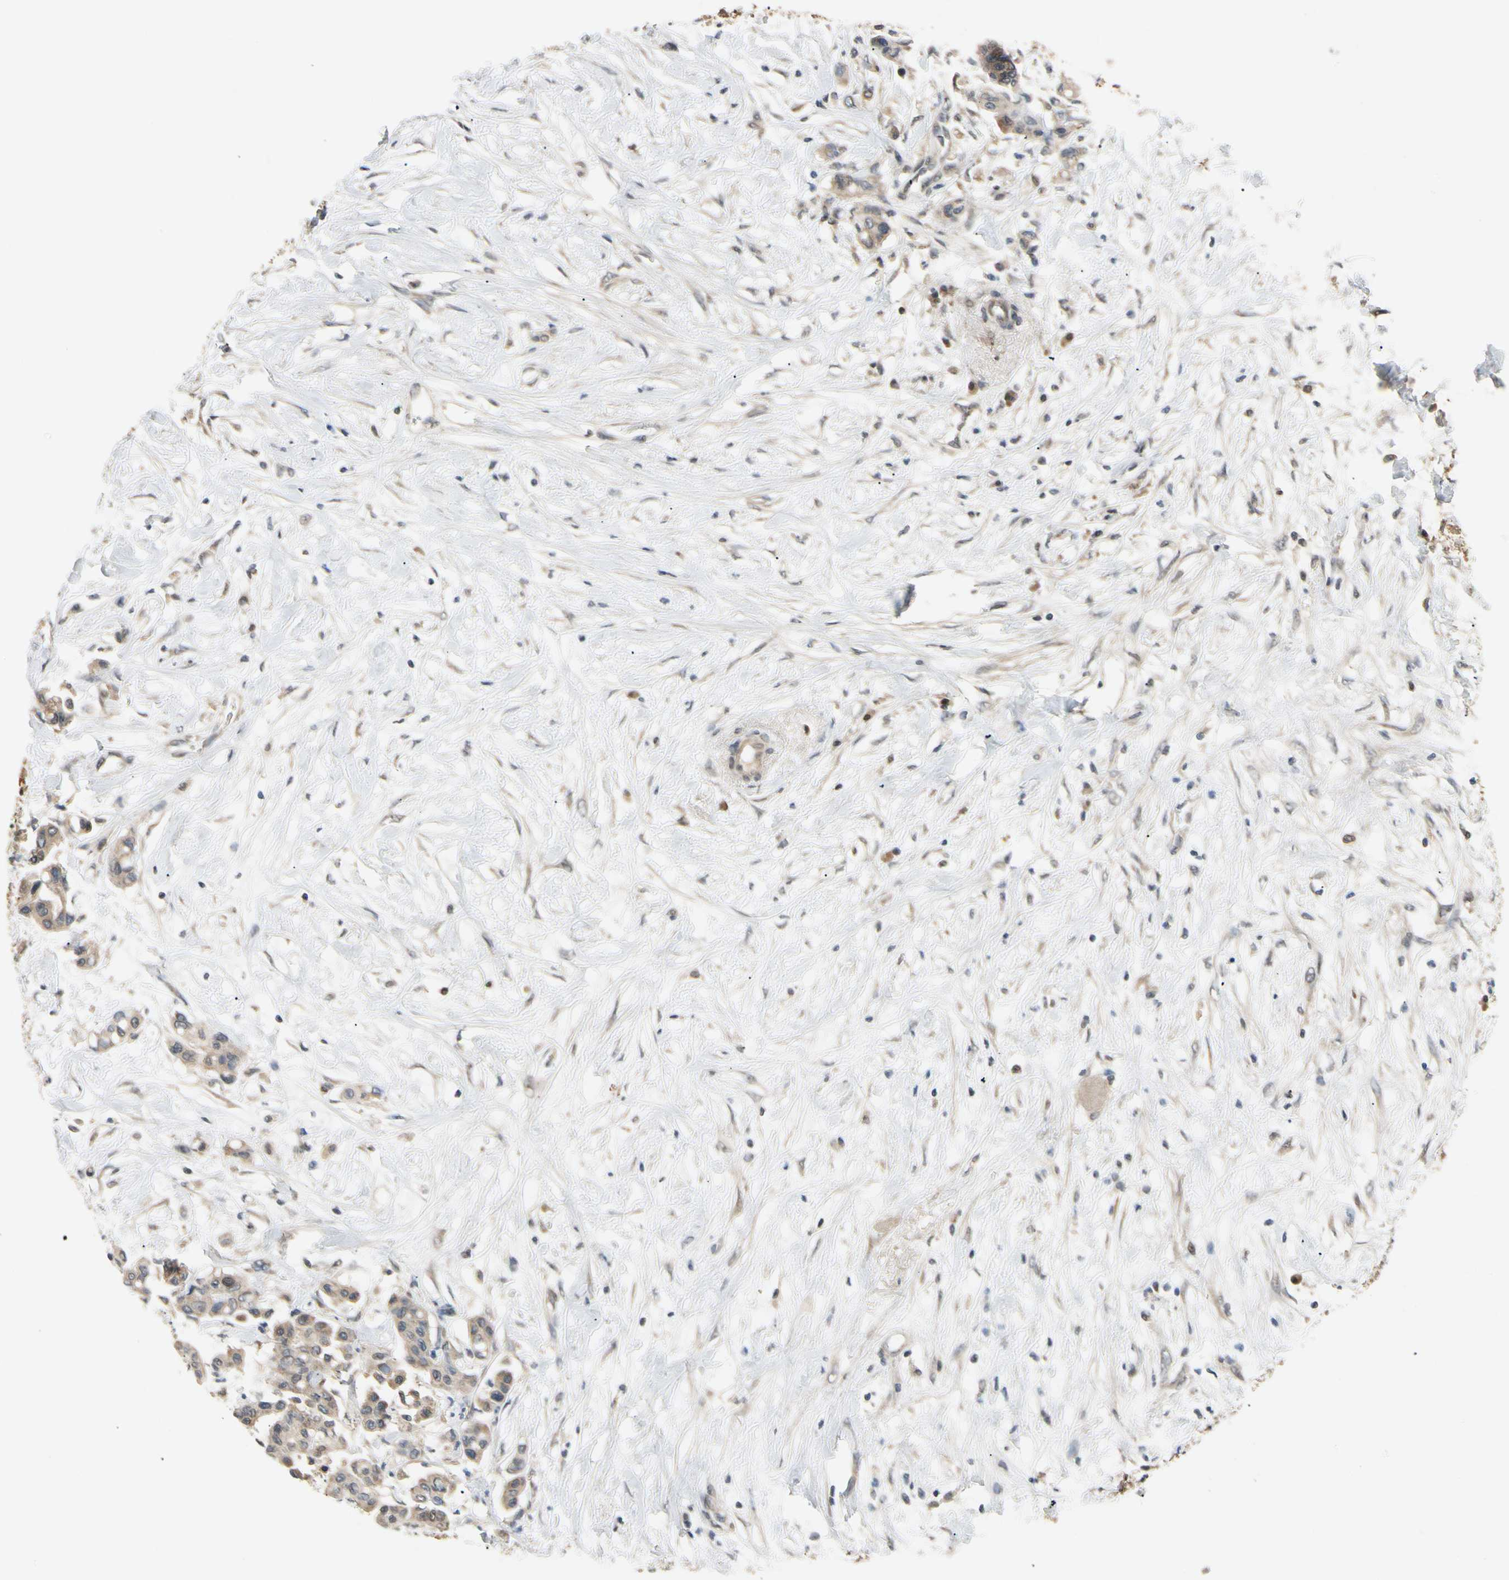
{"staining": {"intensity": "moderate", "quantity": ">75%", "location": "cytoplasmic/membranous,nuclear"}, "tissue": "colorectal cancer", "cell_type": "Tumor cells", "image_type": "cancer", "snomed": [{"axis": "morphology", "description": "Normal tissue, NOS"}, {"axis": "morphology", "description": "Adenocarcinoma, NOS"}, {"axis": "topography", "description": "Colon"}], "caption": "Colorectal cancer (adenocarcinoma) was stained to show a protein in brown. There is medium levels of moderate cytoplasmic/membranous and nuclear expression in about >75% of tumor cells. The staining is performed using DAB brown chromogen to label protein expression. The nuclei are counter-stained blue using hematoxylin.", "gene": "RIOX2", "patient": {"sex": "male", "age": 82}}